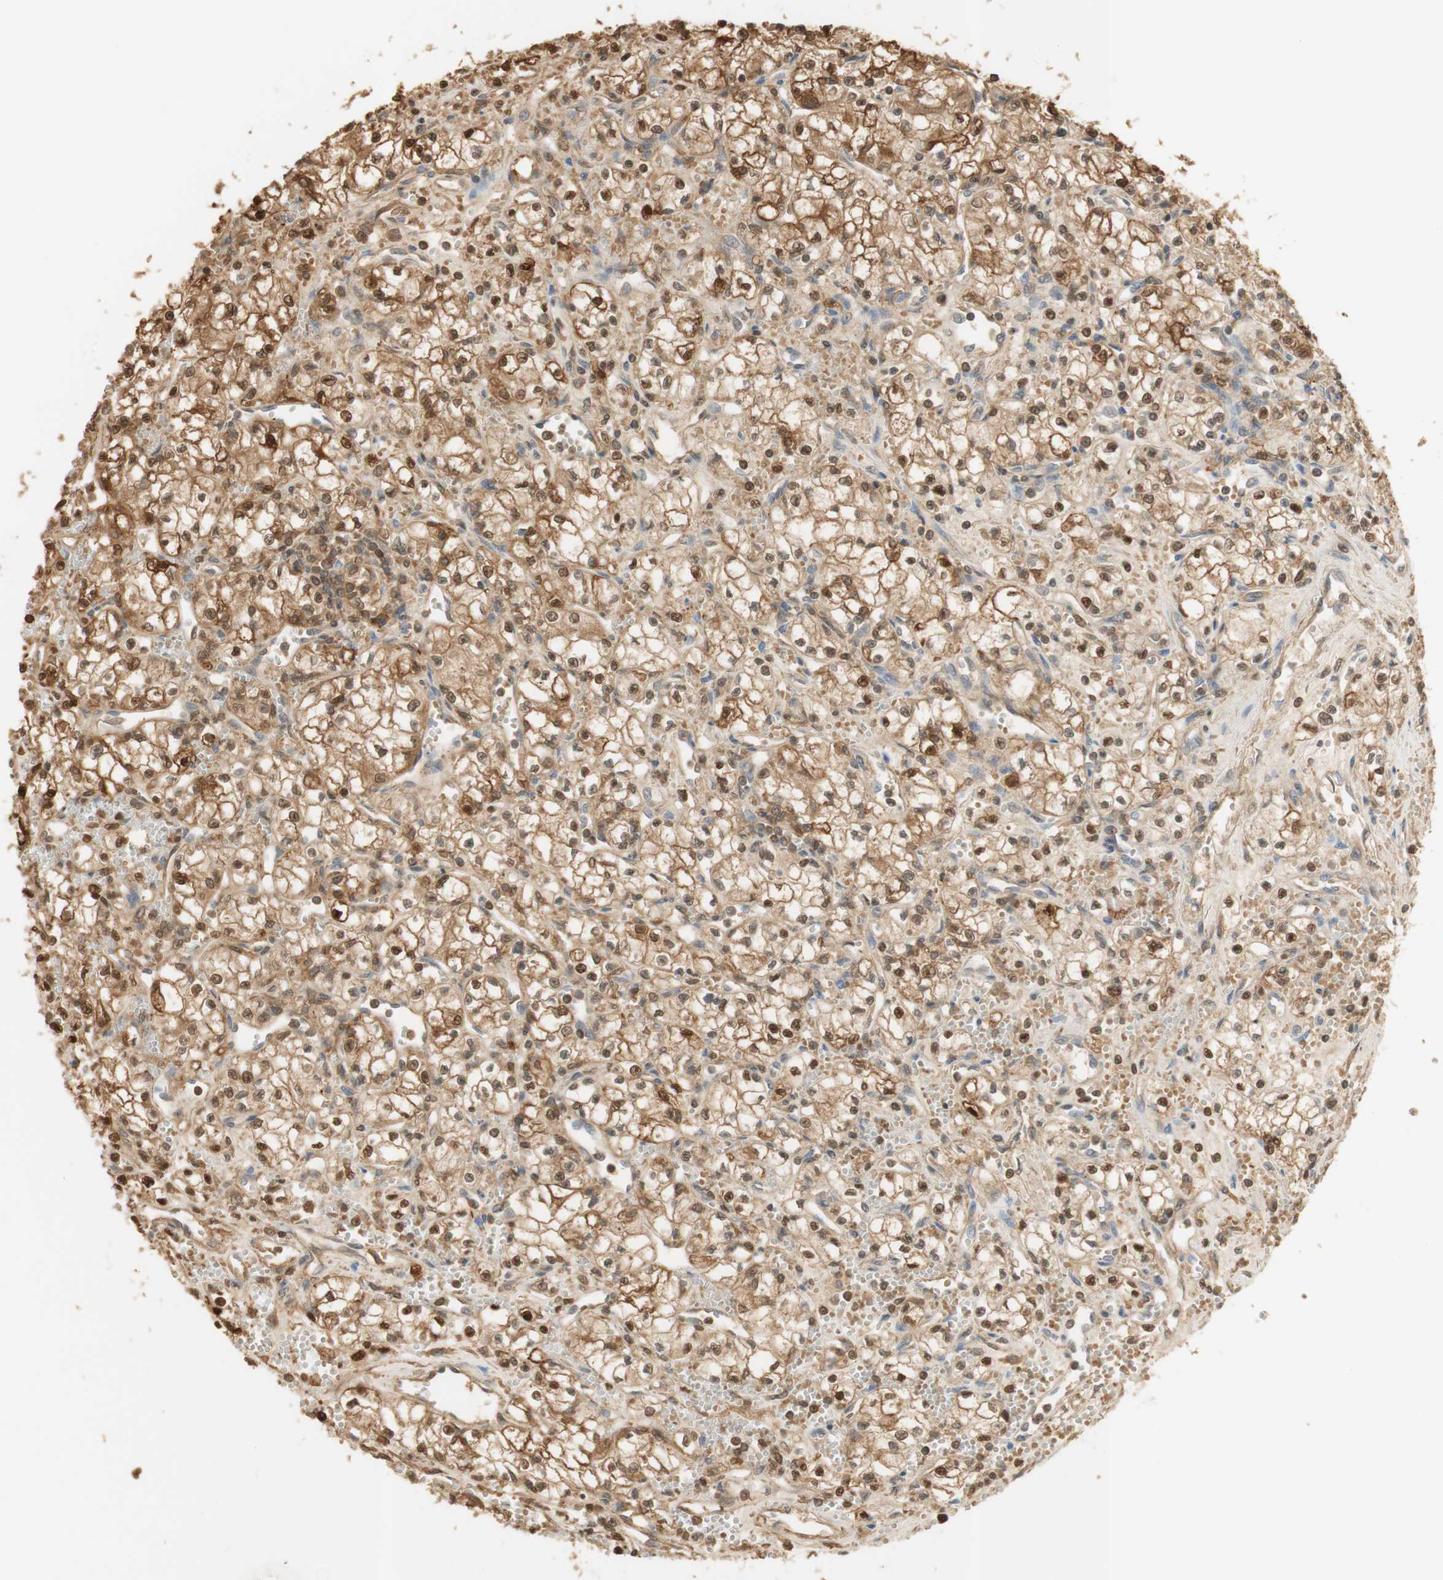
{"staining": {"intensity": "moderate", "quantity": ">75%", "location": "cytoplasmic/membranous,nuclear"}, "tissue": "renal cancer", "cell_type": "Tumor cells", "image_type": "cancer", "snomed": [{"axis": "morphology", "description": "Normal tissue, NOS"}, {"axis": "morphology", "description": "Adenocarcinoma, NOS"}, {"axis": "topography", "description": "Kidney"}], "caption": "Immunohistochemical staining of adenocarcinoma (renal) exhibits medium levels of moderate cytoplasmic/membranous and nuclear protein expression in about >75% of tumor cells.", "gene": "NAP1L4", "patient": {"sex": "male", "age": 59}}